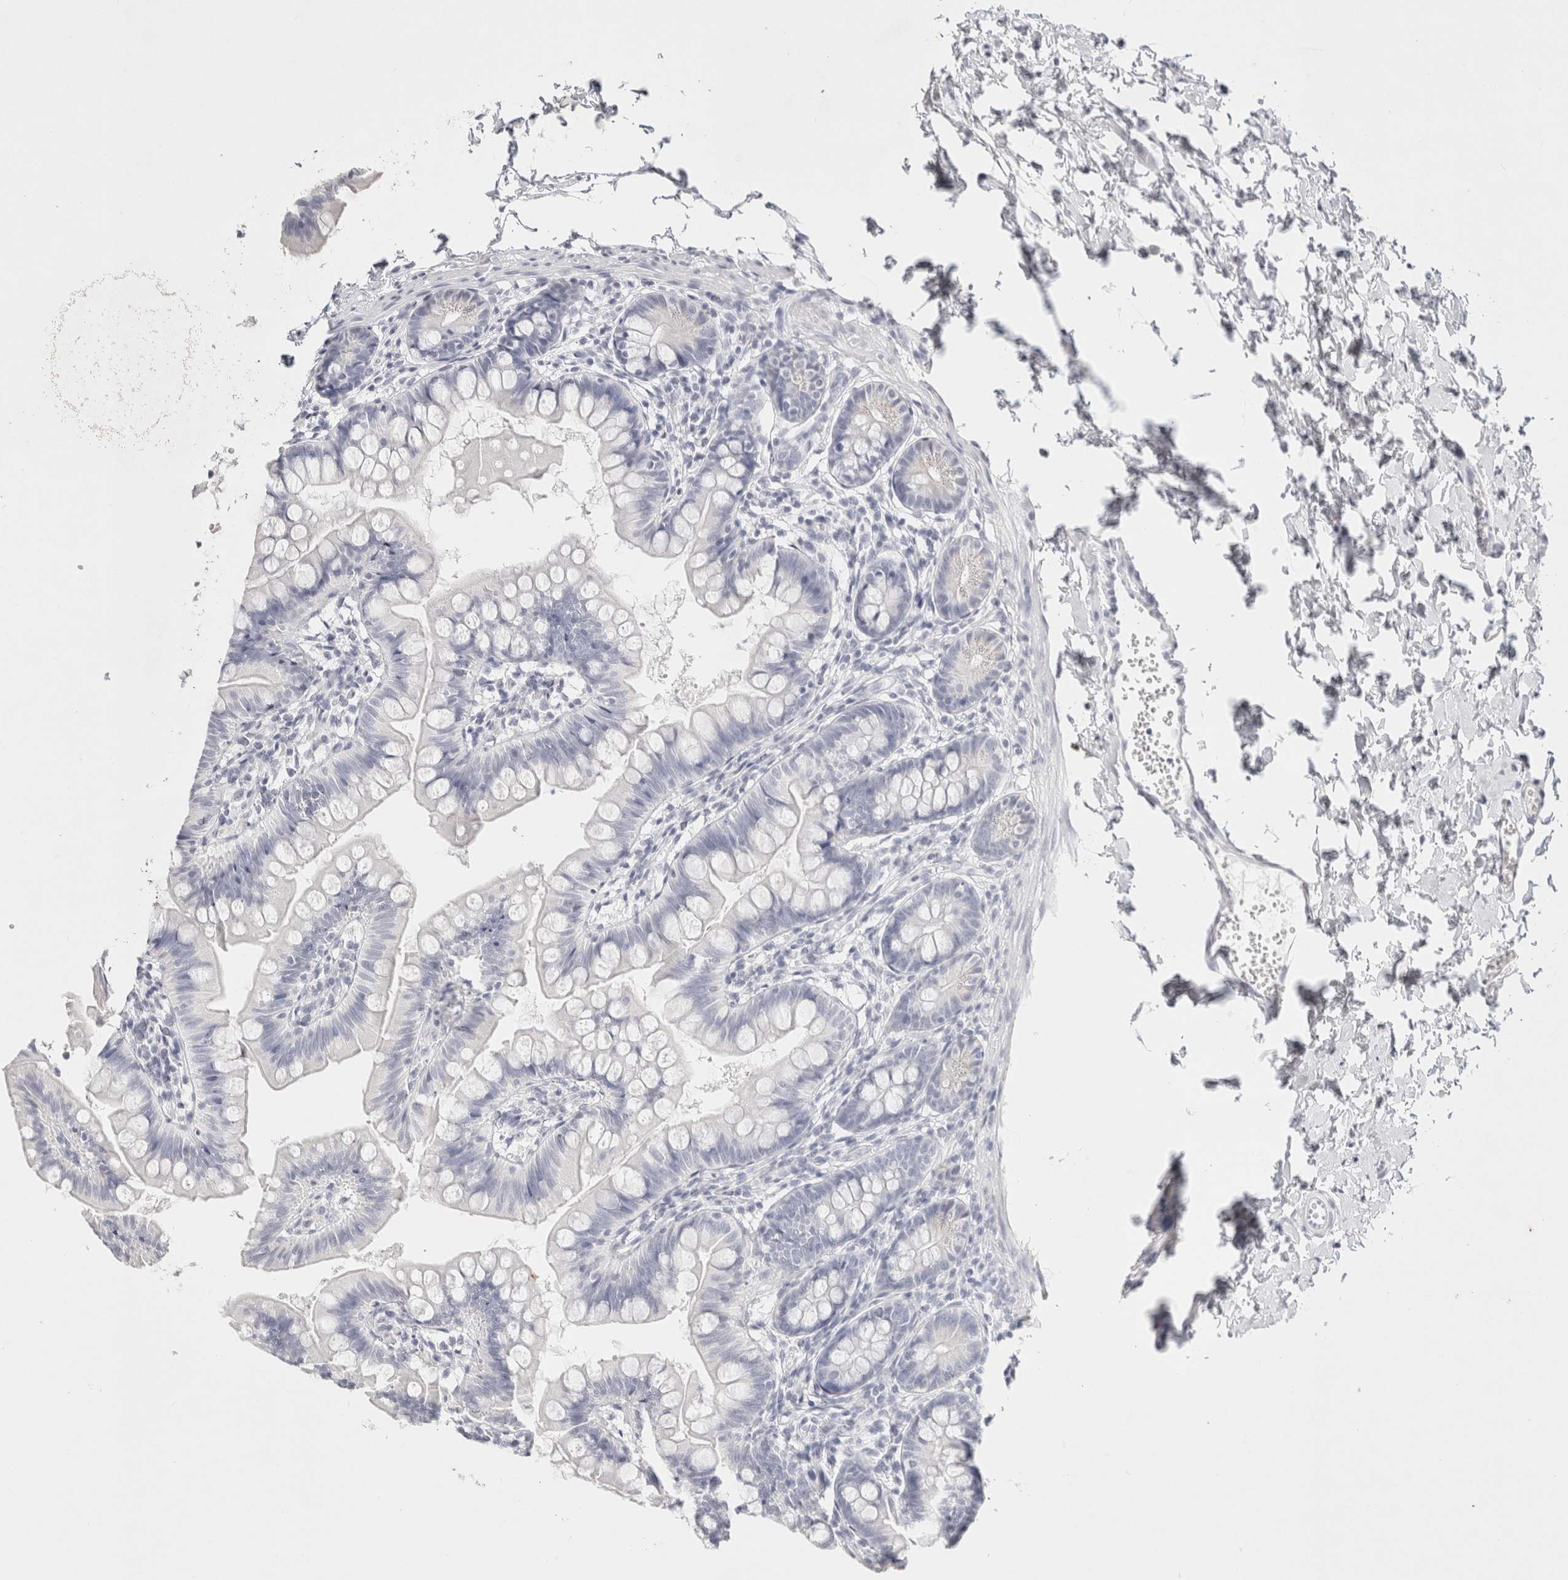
{"staining": {"intensity": "negative", "quantity": "none", "location": "none"}, "tissue": "small intestine", "cell_type": "Glandular cells", "image_type": "normal", "snomed": [{"axis": "morphology", "description": "Normal tissue, NOS"}, {"axis": "topography", "description": "Small intestine"}], "caption": "IHC histopathology image of benign small intestine: human small intestine stained with DAB displays no significant protein expression in glandular cells.", "gene": "GARIN1A", "patient": {"sex": "male", "age": 7}}